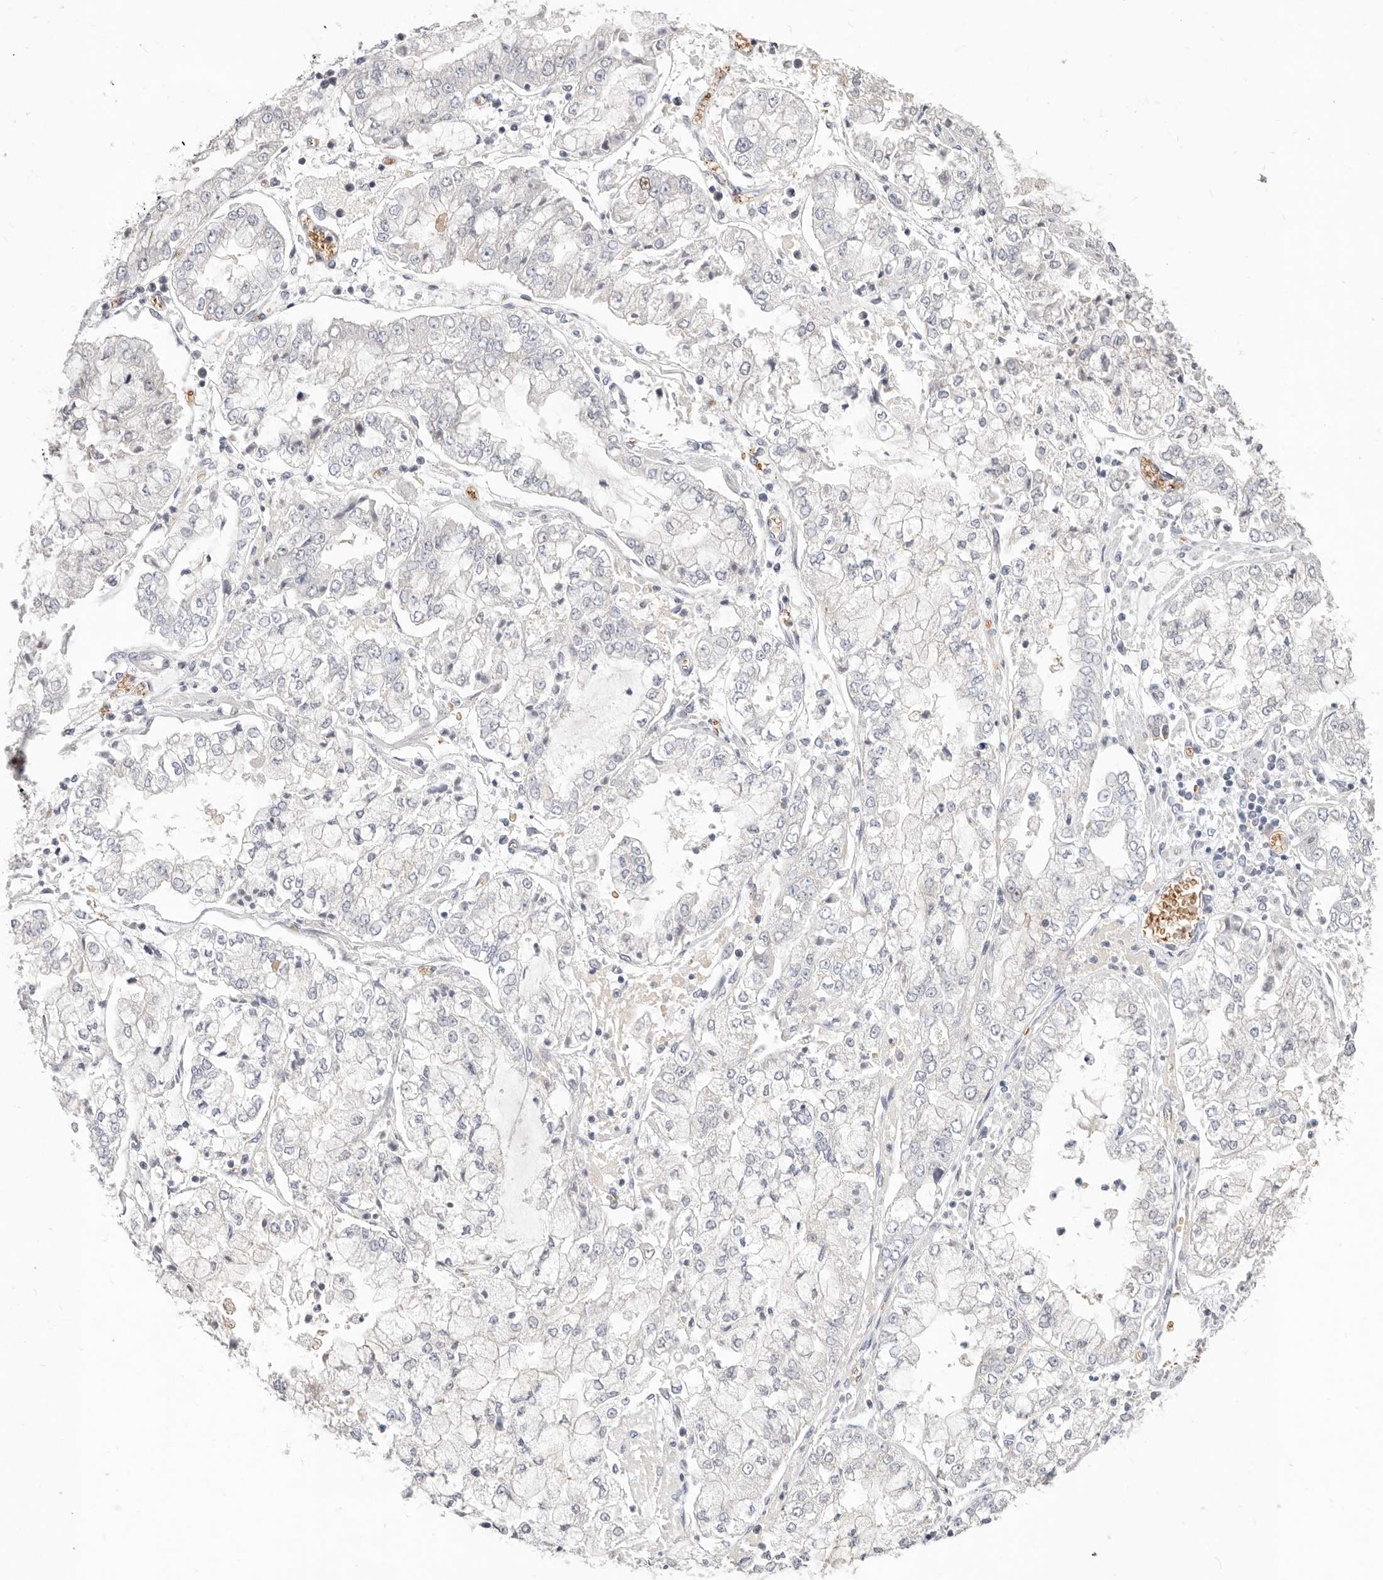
{"staining": {"intensity": "negative", "quantity": "none", "location": "none"}, "tissue": "stomach cancer", "cell_type": "Tumor cells", "image_type": "cancer", "snomed": [{"axis": "morphology", "description": "Adenocarcinoma, NOS"}, {"axis": "topography", "description": "Stomach"}], "caption": "Immunohistochemical staining of stomach cancer (adenocarcinoma) shows no significant positivity in tumor cells.", "gene": "TMEM63B", "patient": {"sex": "male", "age": 76}}